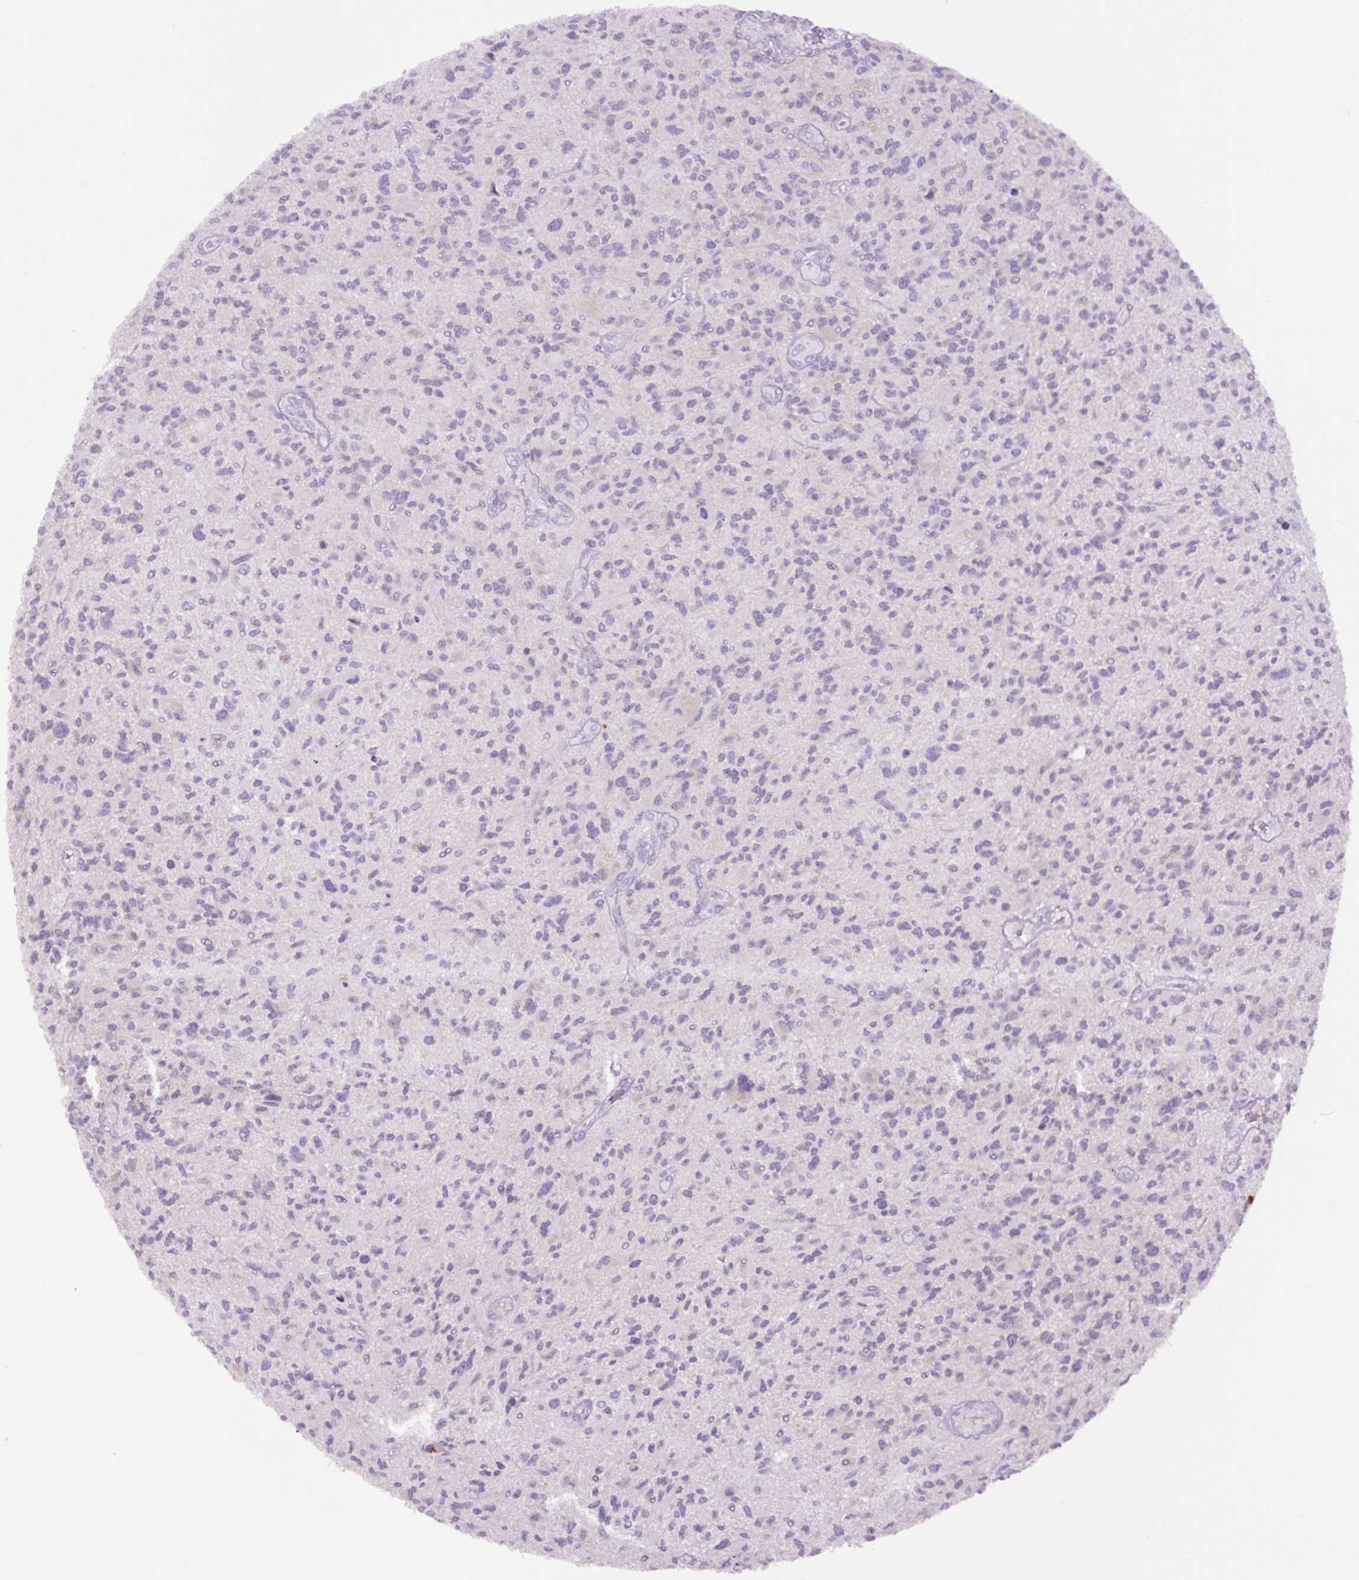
{"staining": {"intensity": "negative", "quantity": "none", "location": "none"}, "tissue": "glioma", "cell_type": "Tumor cells", "image_type": "cancer", "snomed": [{"axis": "morphology", "description": "Glioma, malignant, High grade"}, {"axis": "topography", "description": "Brain"}], "caption": "Tumor cells show no significant protein expression in glioma.", "gene": "MFSD3", "patient": {"sex": "male", "age": 47}}